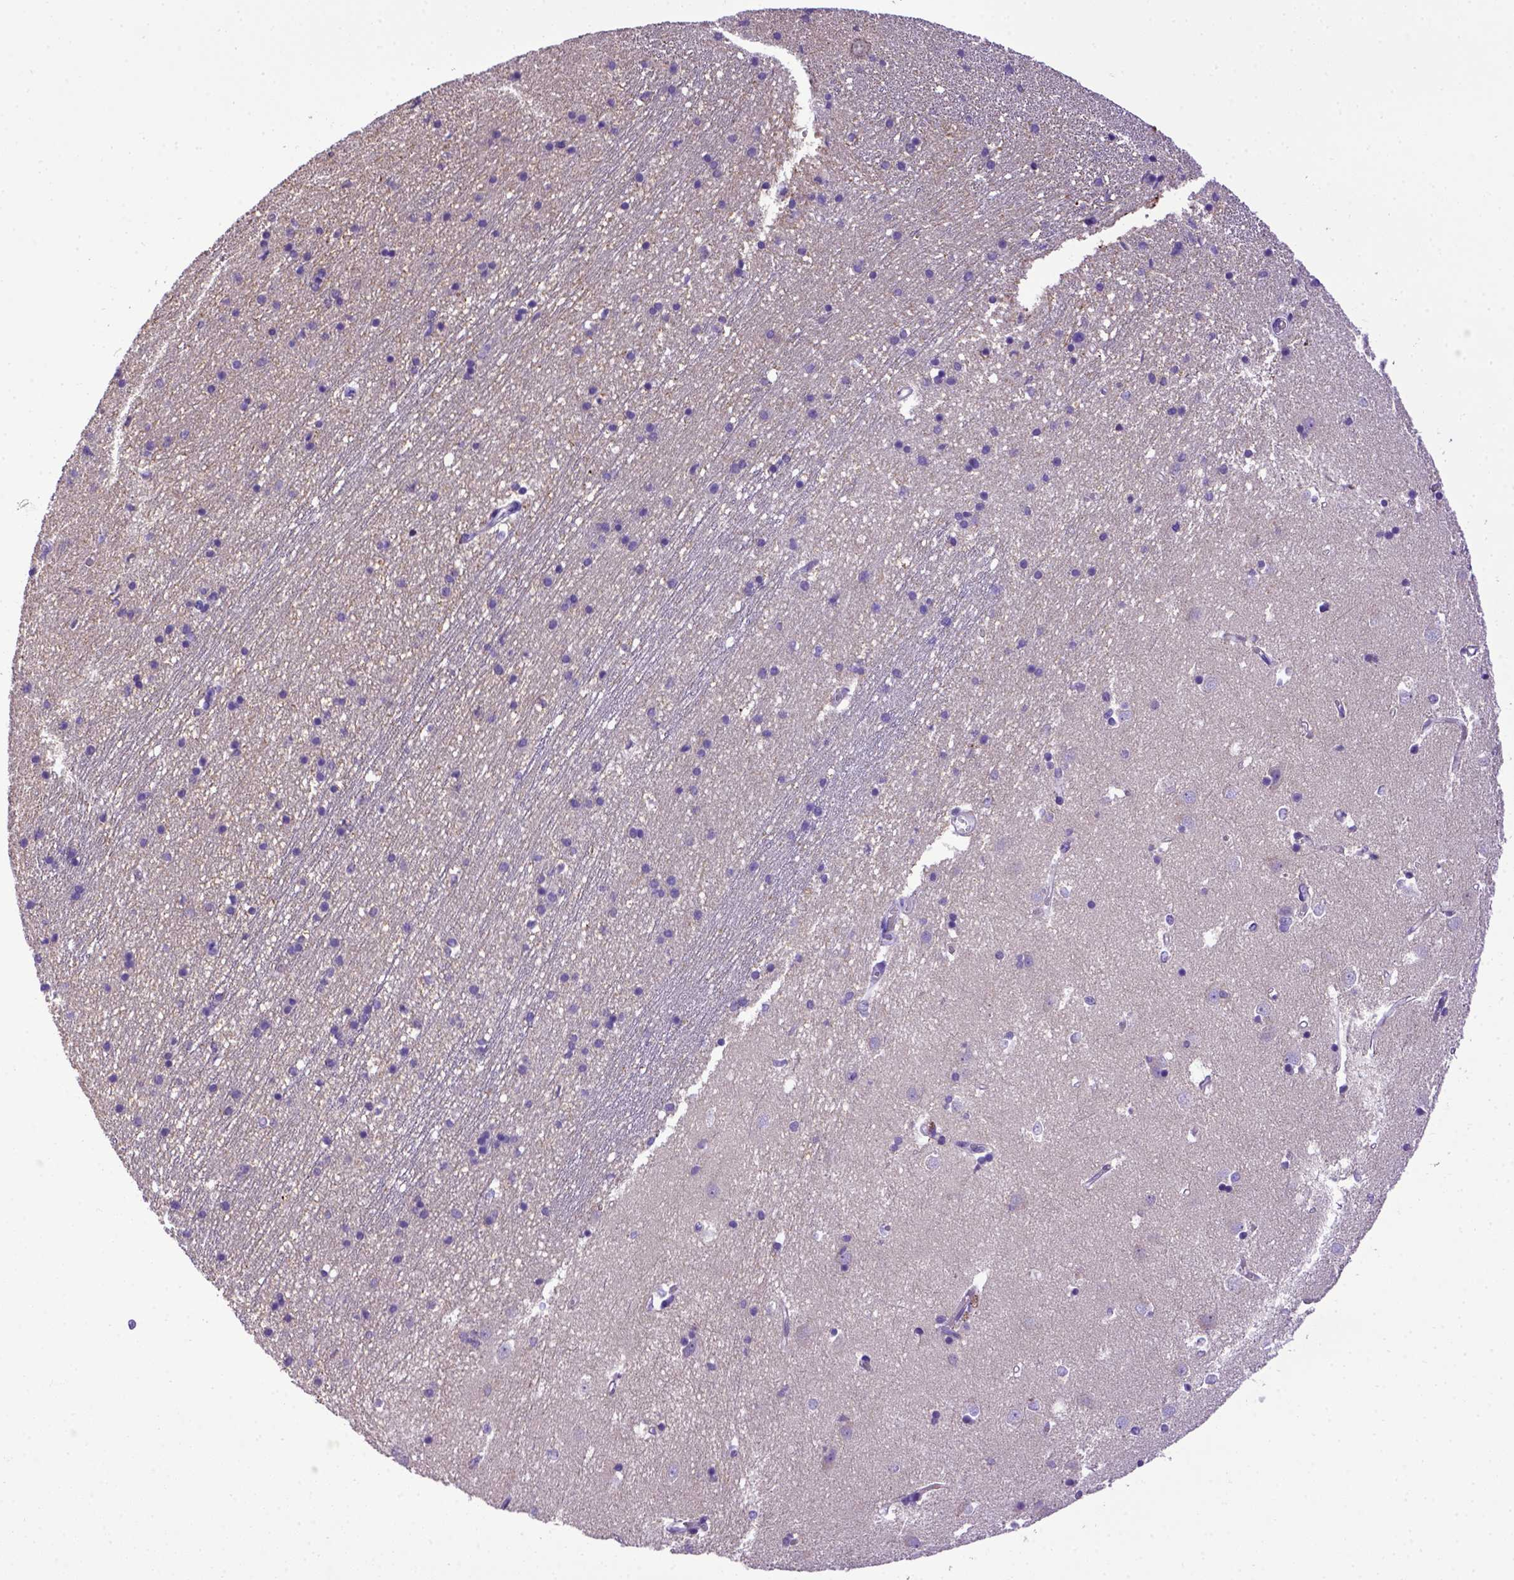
{"staining": {"intensity": "negative", "quantity": "none", "location": "none"}, "tissue": "caudate", "cell_type": "Glial cells", "image_type": "normal", "snomed": [{"axis": "morphology", "description": "Normal tissue, NOS"}, {"axis": "topography", "description": "Lateral ventricle wall"}], "caption": "IHC photomicrograph of benign caudate: caudate stained with DAB (3,3'-diaminobenzidine) exhibits no significant protein expression in glial cells.", "gene": "ADAM12", "patient": {"sex": "male", "age": 54}}